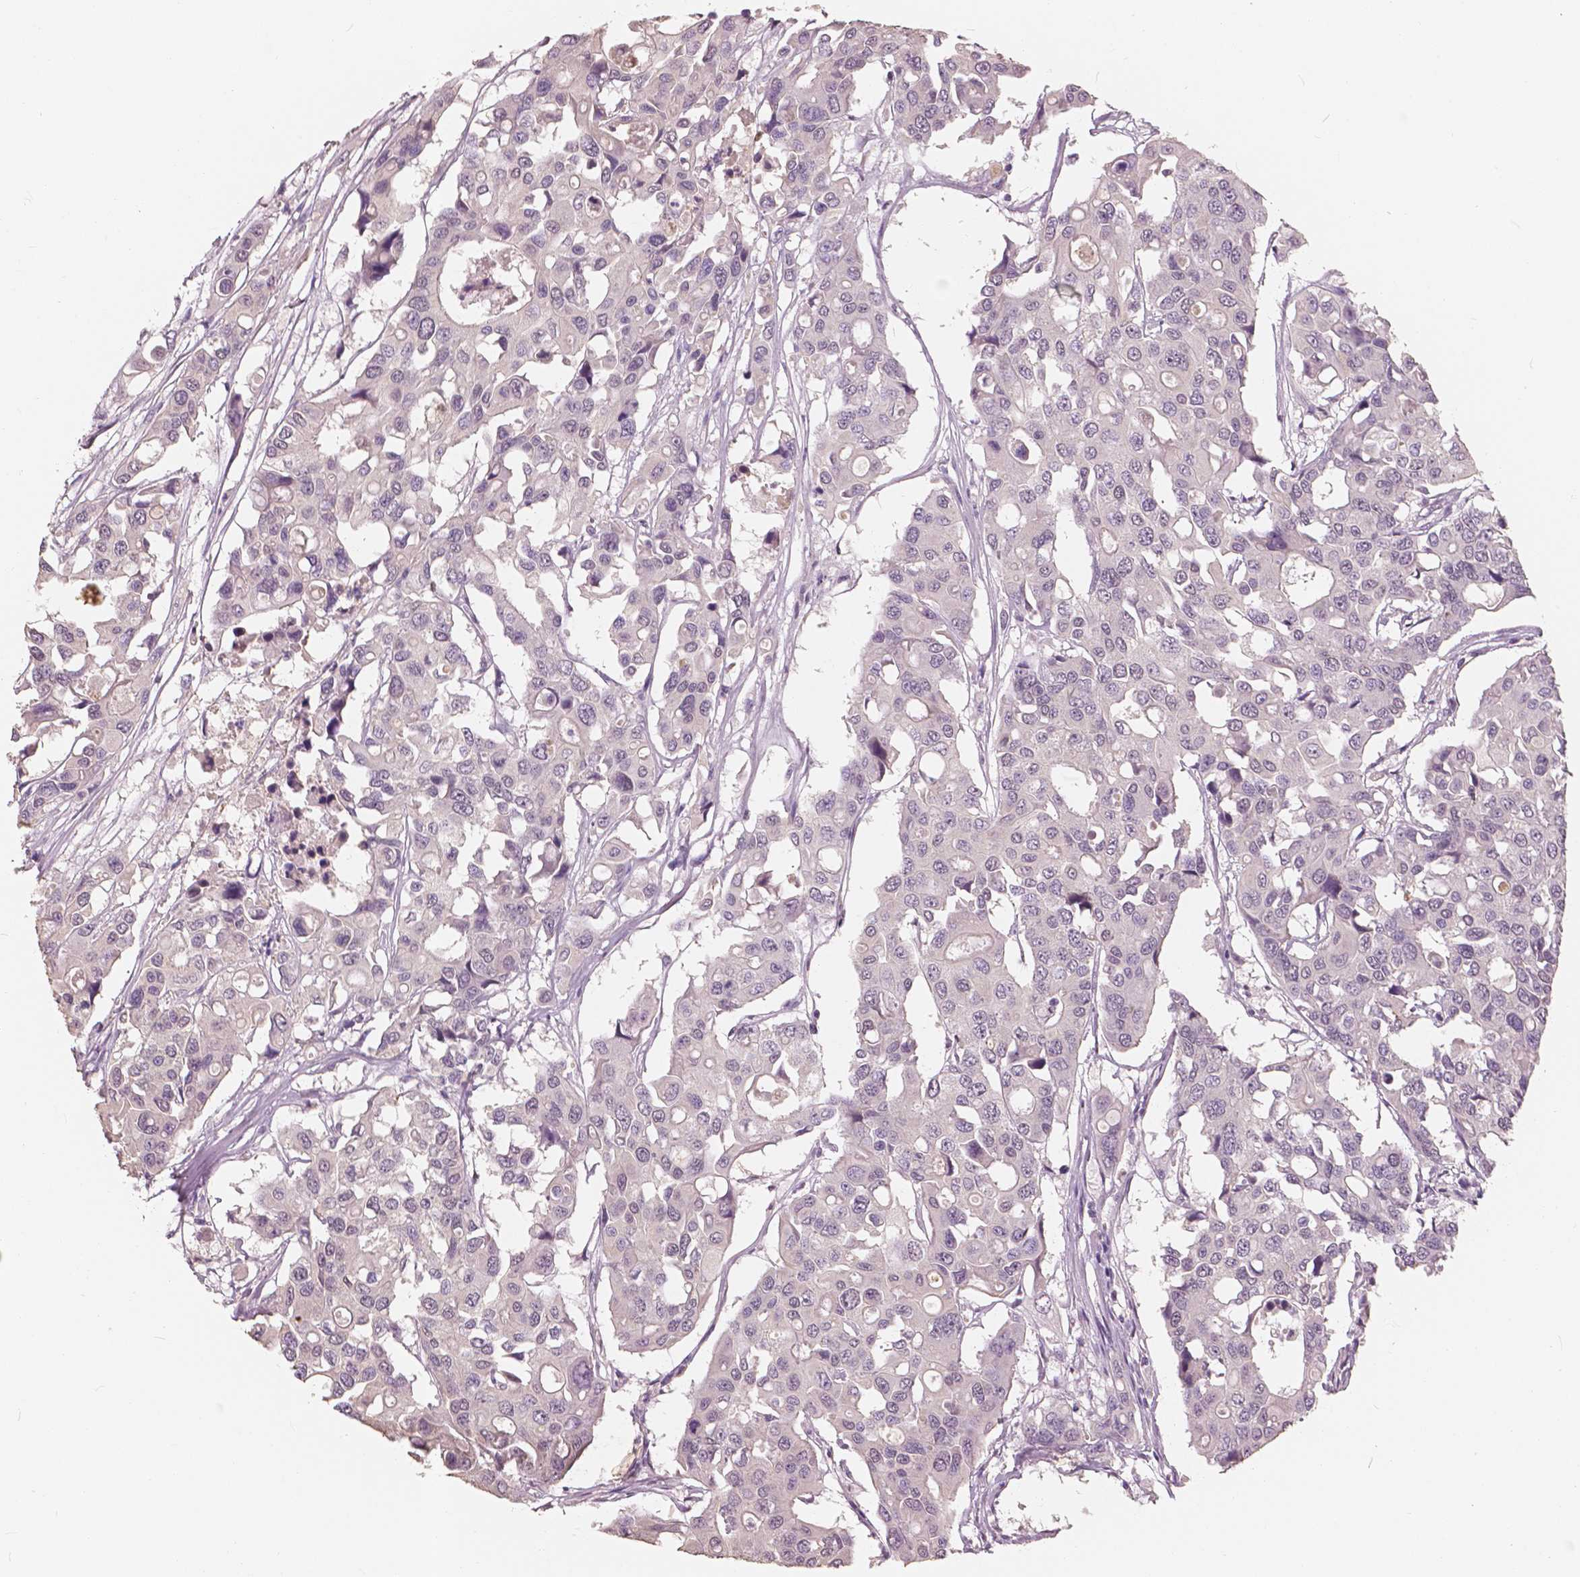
{"staining": {"intensity": "negative", "quantity": "none", "location": "none"}, "tissue": "colorectal cancer", "cell_type": "Tumor cells", "image_type": "cancer", "snomed": [{"axis": "morphology", "description": "Adenocarcinoma, NOS"}, {"axis": "topography", "description": "Colon"}], "caption": "Immunohistochemistry (IHC) histopathology image of colorectal cancer (adenocarcinoma) stained for a protein (brown), which displays no expression in tumor cells. (DAB (3,3'-diaminobenzidine) immunohistochemistry (IHC), high magnification).", "gene": "SAT2", "patient": {"sex": "male", "age": 77}}